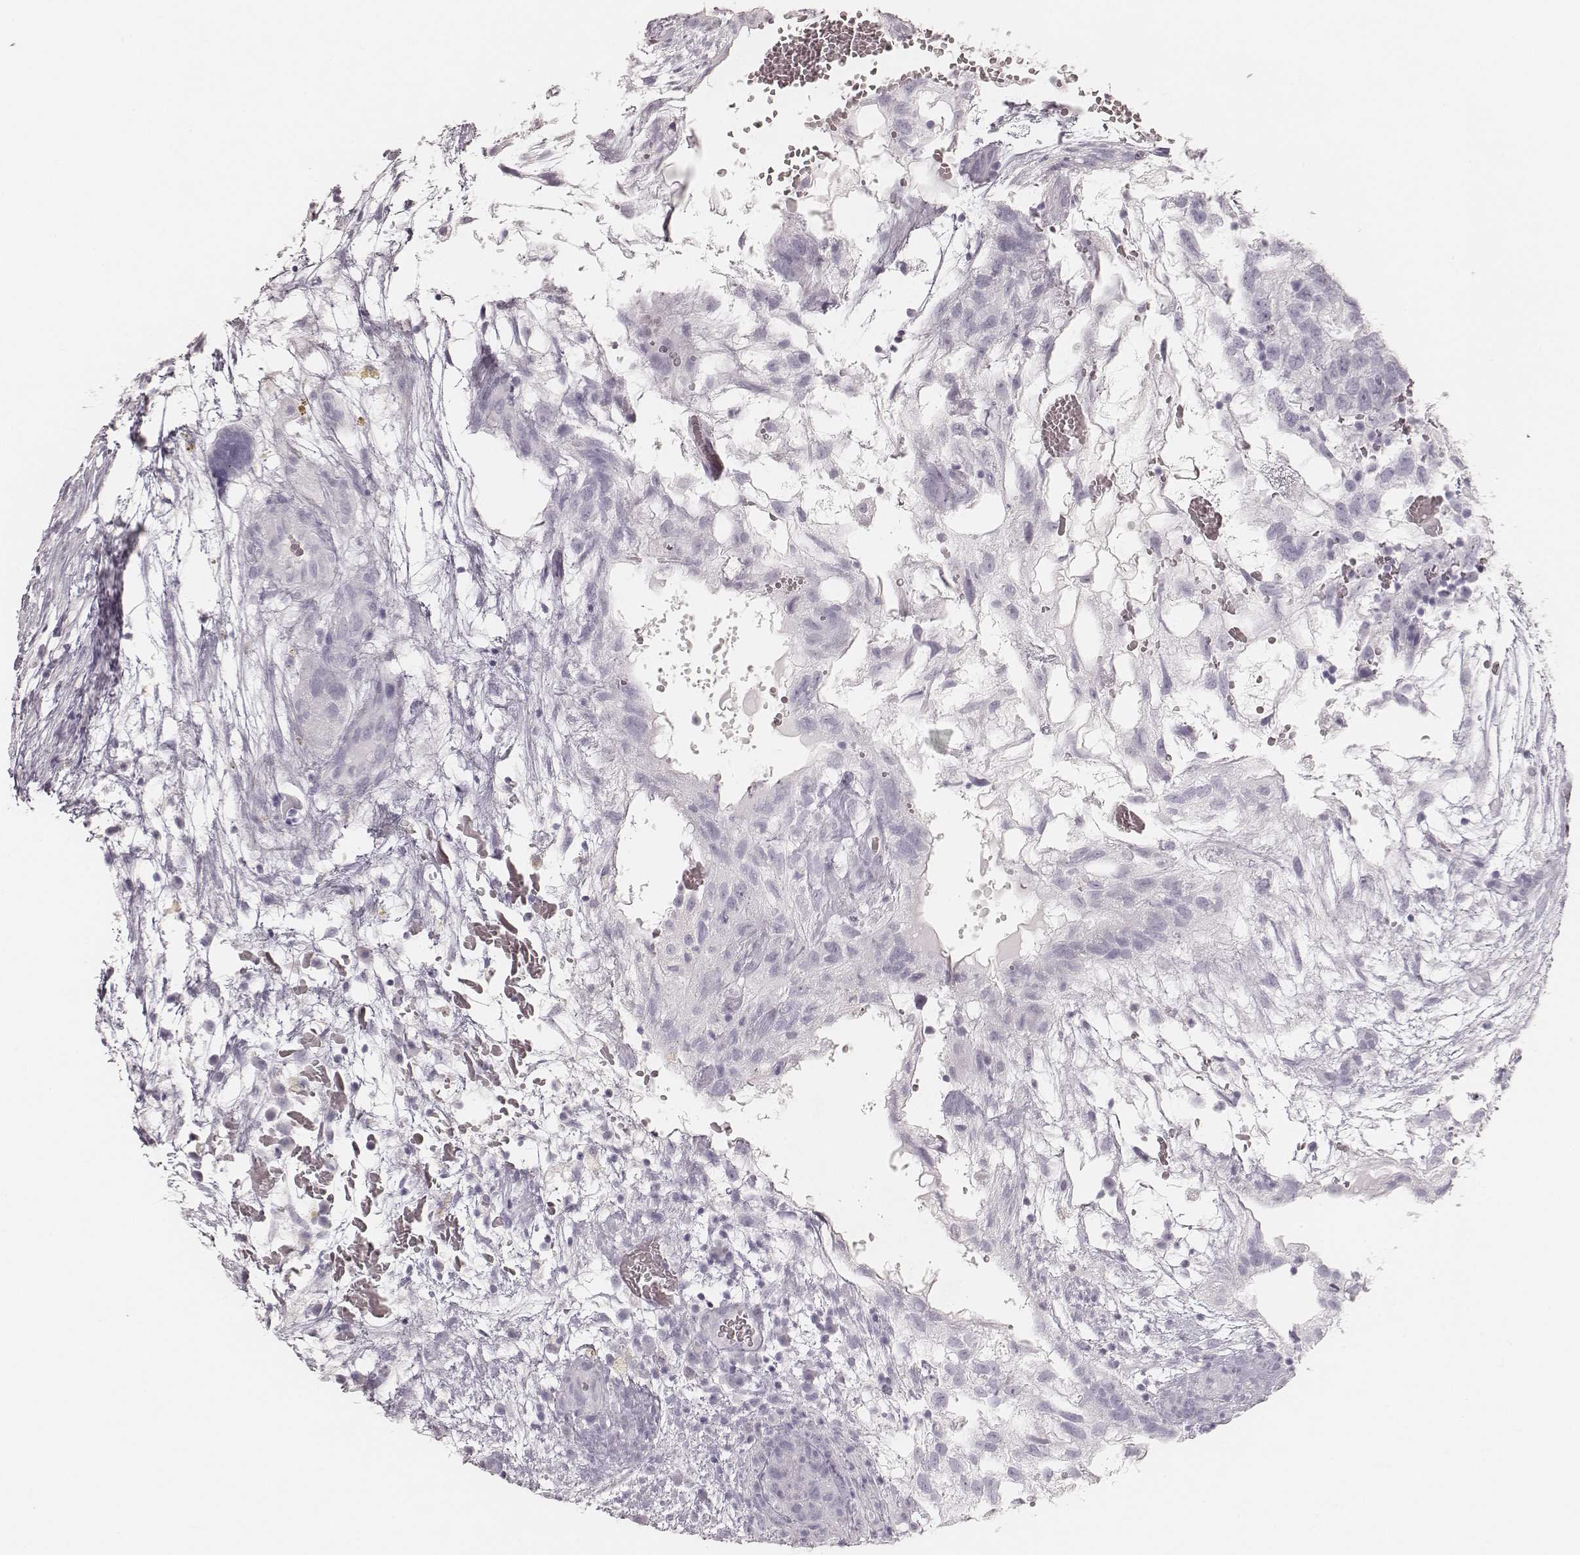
{"staining": {"intensity": "negative", "quantity": "none", "location": "none"}, "tissue": "testis cancer", "cell_type": "Tumor cells", "image_type": "cancer", "snomed": [{"axis": "morphology", "description": "Normal tissue, NOS"}, {"axis": "morphology", "description": "Carcinoma, Embryonal, NOS"}, {"axis": "topography", "description": "Testis"}], "caption": "The image exhibits no significant positivity in tumor cells of testis cancer. Nuclei are stained in blue.", "gene": "KRT82", "patient": {"sex": "male", "age": 32}}